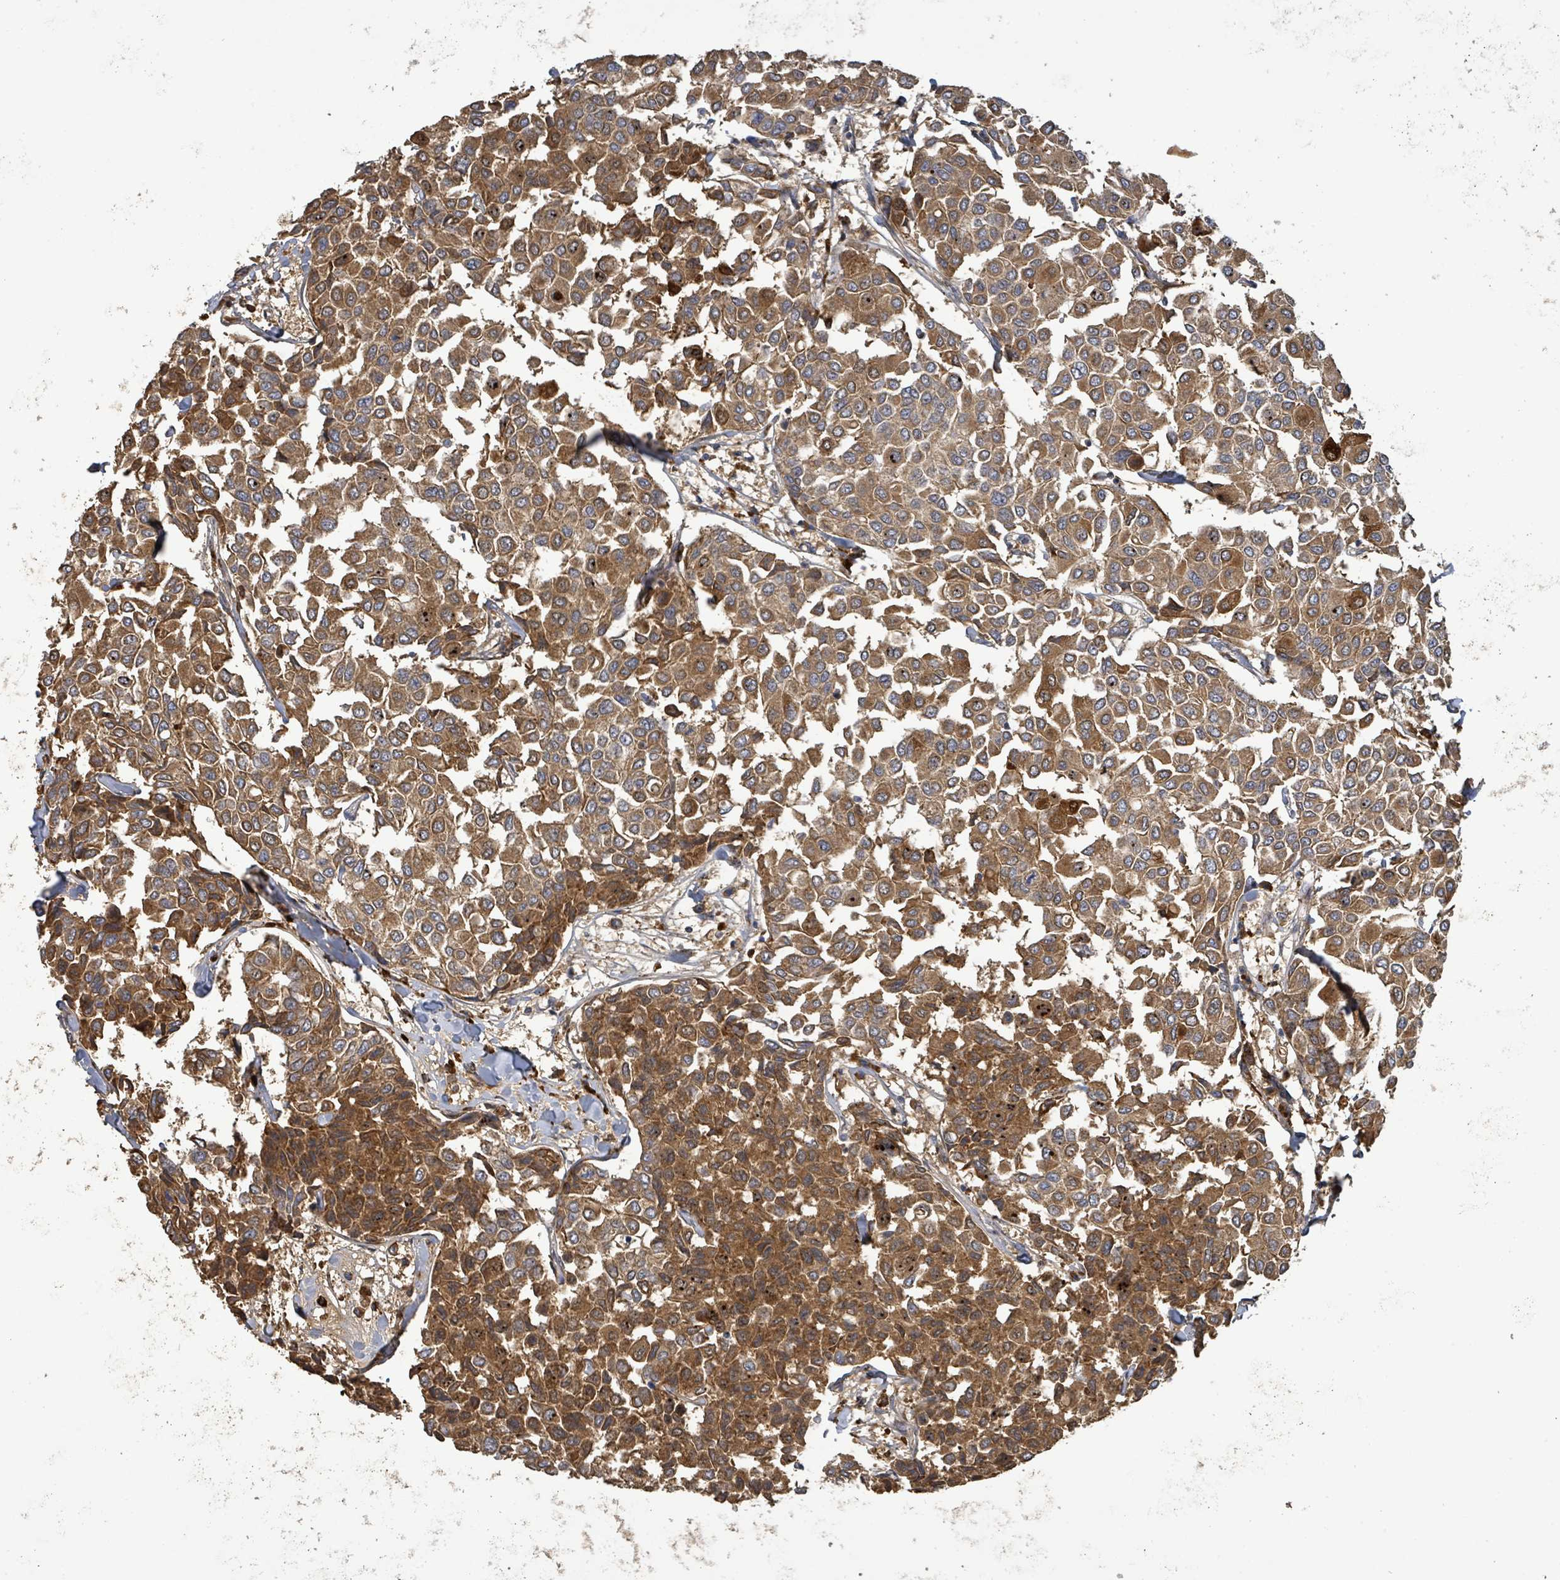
{"staining": {"intensity": "moderate", "quantity": ">75%", "location": "cytoplasmic/membranous"}, "tissue": "breast cancer", "cell_type": "Tumor cells", "image_type": "cancer", "snomed": [{"axis": "morphology", "description": "Duct carcinoma"}, {"axis": "topography", "description": "Breast"}], "caption": "Tumor cells demonstrate medium levels of moderate cytoplasmic/membranous positivity in about >75% of cells in breast infiltrating ductal carcinoma.", "gene": "STARD4", "patient": {"sex": "female", "age": 55}}